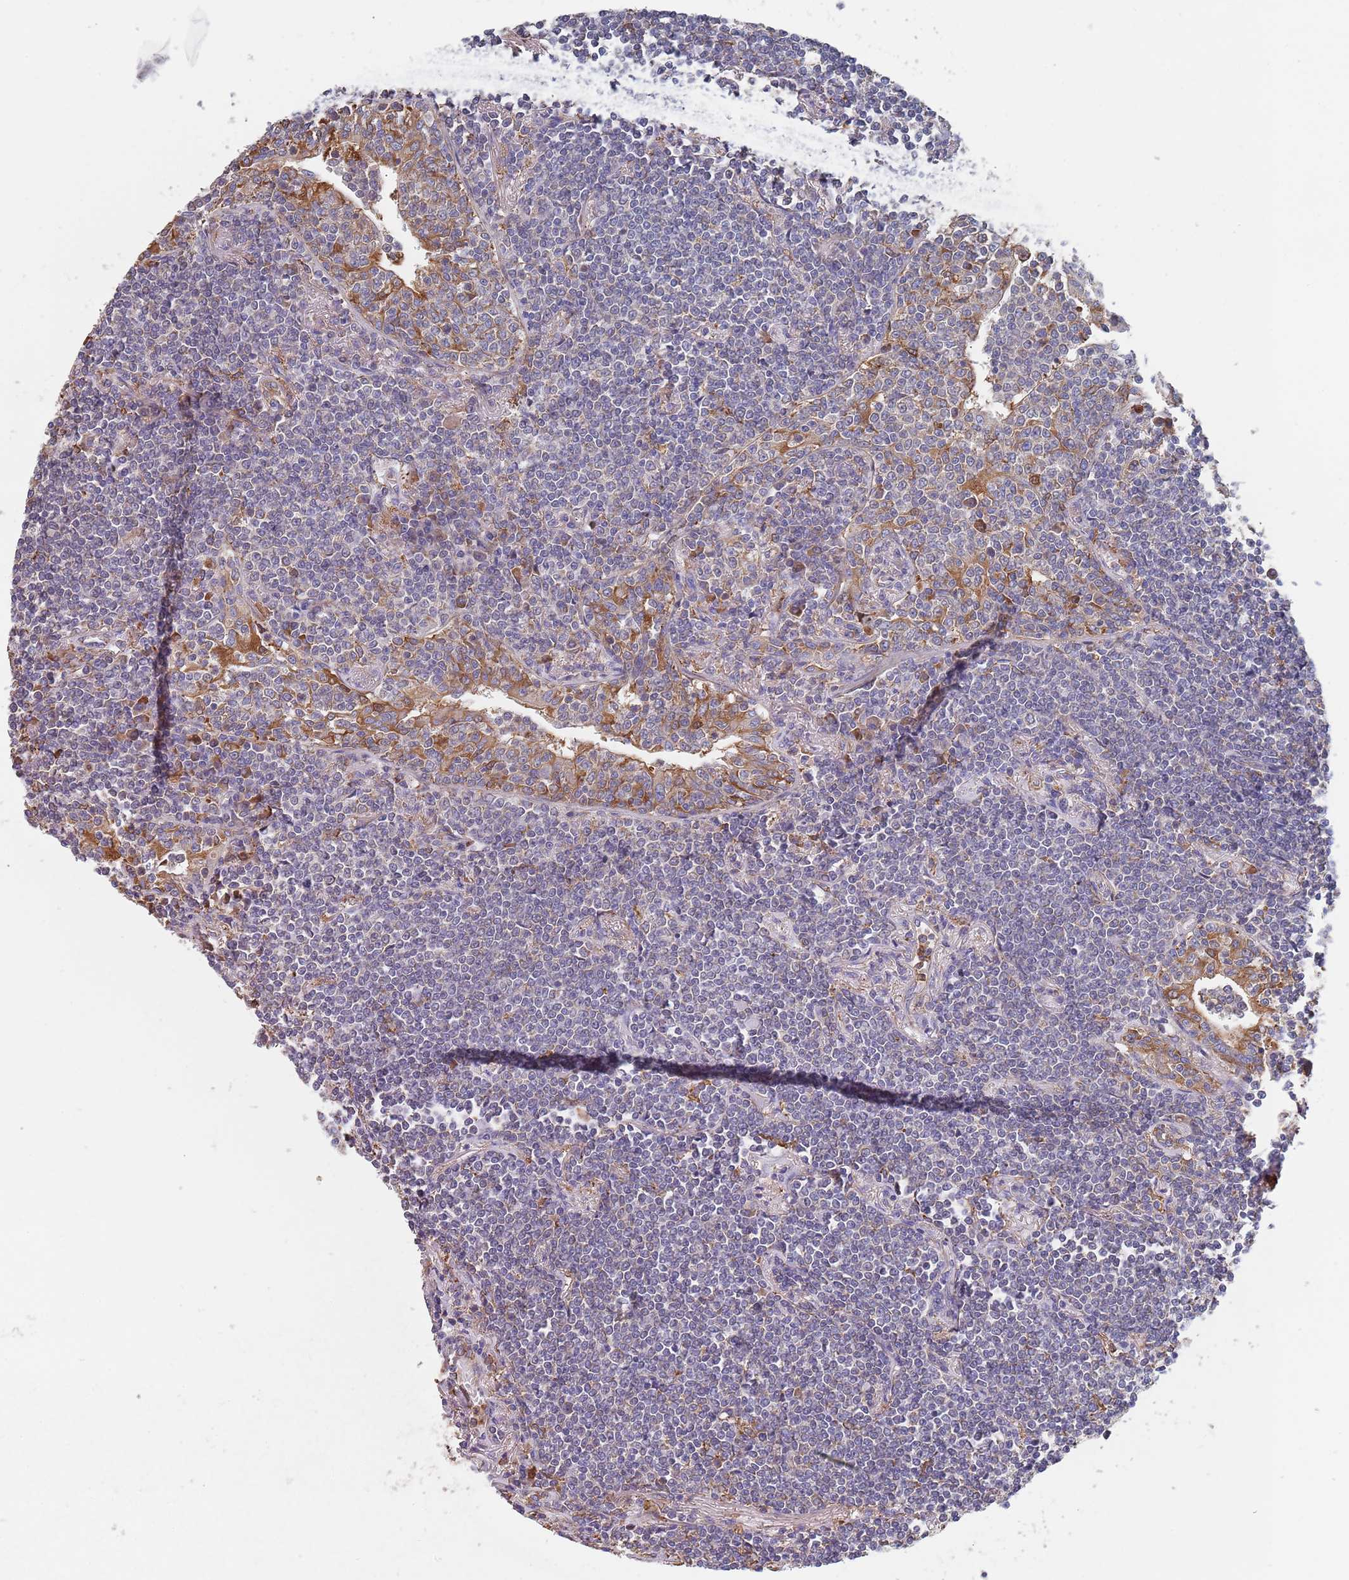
{"staining": {"intensity": "negative", "quantity": "none", "location": "none"}, "tissue": "lymphoma", "cell_type": "Tumor cells", "image_type": "cancer", "snomed": [{"axis": "morphology", "description": "Malignant lymphoma, non-Hodgkin's type, Low grade"}, {"axis": "topography", "description": "Lung"}], "caption": "This is a micrograph of immunohistochemistry staining of lymphoma, which shows no positivity in tumor cells.", "gene": "DCUN1D3", "patient": {"sex": "female", "age": 71}}